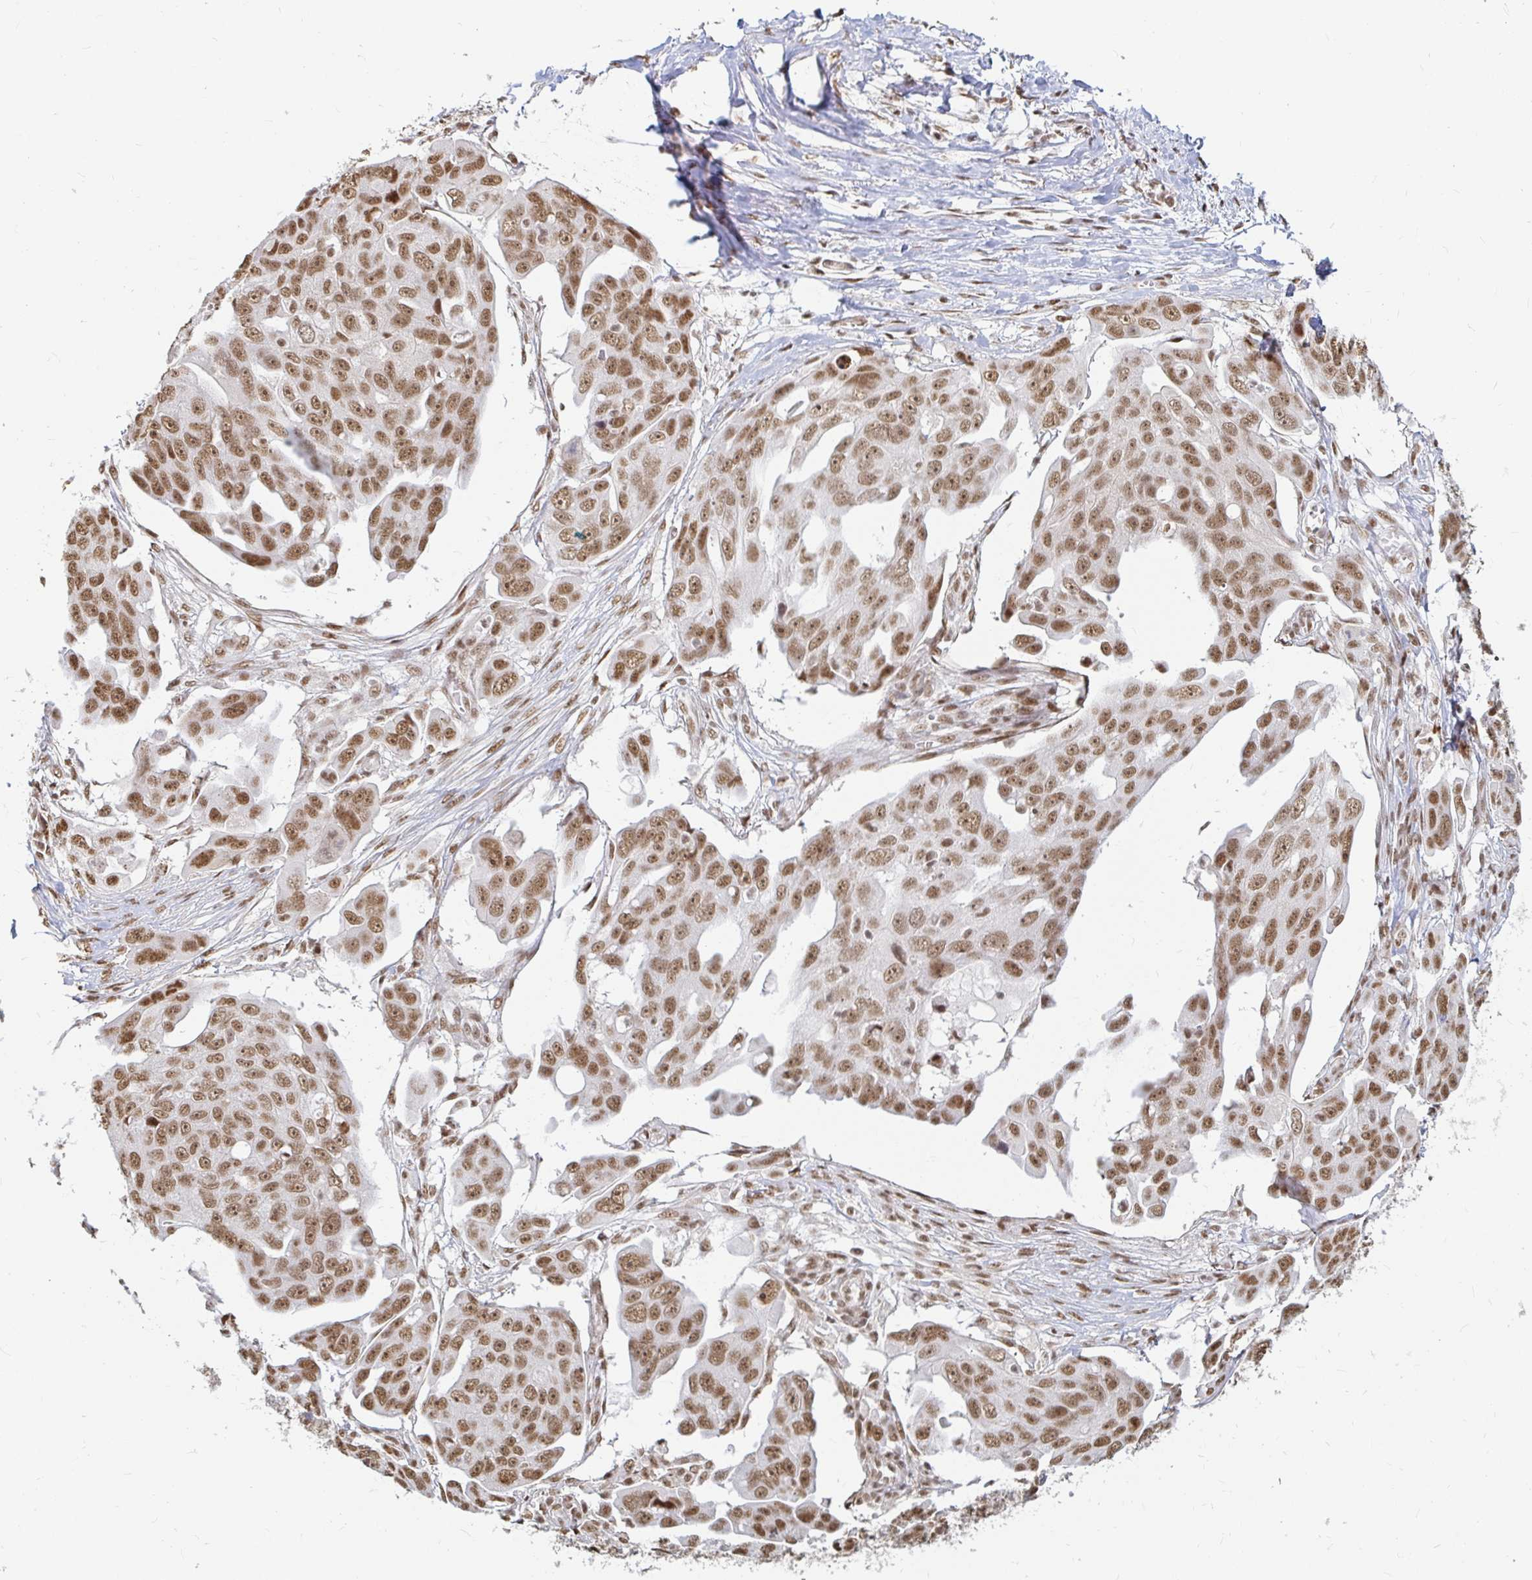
{"staining": {"intensity": "moderate", "quantity": ">75%", "location": "nuclear"}, "tissue": "ovarian cancer", "cell_type": "Tumor cells", "image_type": "cancer", "snomed": [{"axis": "morphology", "description": "Carcinoma, endometroid"}, {"axis": "topography", "description": "Ovary"}], "caption": "Ovarian endometroid carcinoma stained for a protein shows moderate nuclear positivity in tumor cells.", "gene": "HNRNPU", "patient": {"sex": "female", "age": 70}}